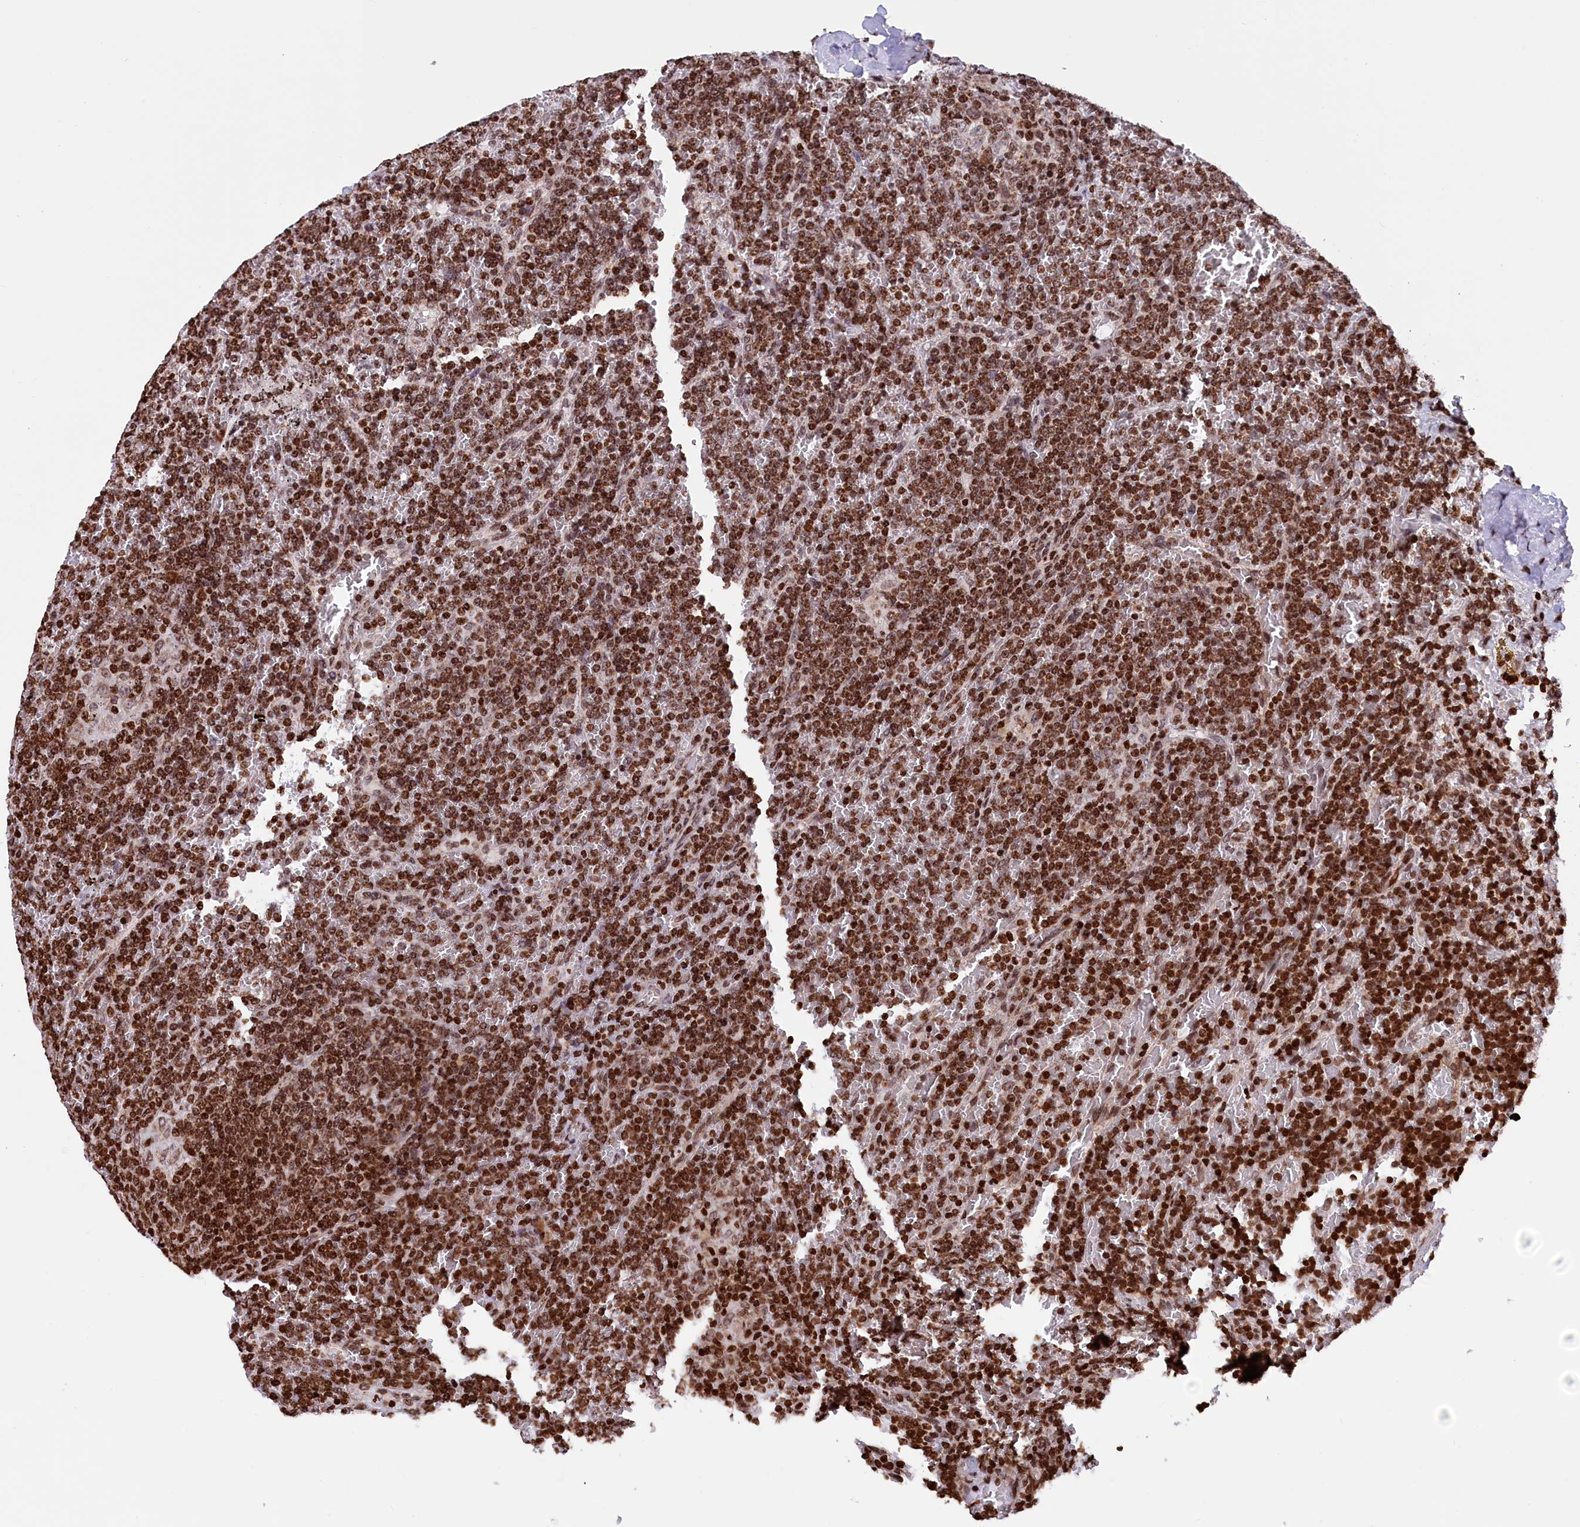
{"staining": {"intensity": "strong", "quantity": ">75%", "location": "nuclear"}, "tissue": "lymphoma", "cell_type": "Tumor cells", "image_type": "cancer", "snomed": [{"axis": "morphology", "description": "Malignant lymphoma, non-Hodgkin's type, Low grade"}, {"axis": "topography", "description": "Spleen"}], "caption": "Strong nuclear staining for a protein is present in about >75% of tumor cells of low-grade malignant lymphoma, non-Hodgkin's type using immunohistochemistry.", "gene": "TIMM29", "patient": {"sex": "female", "age": 19}}